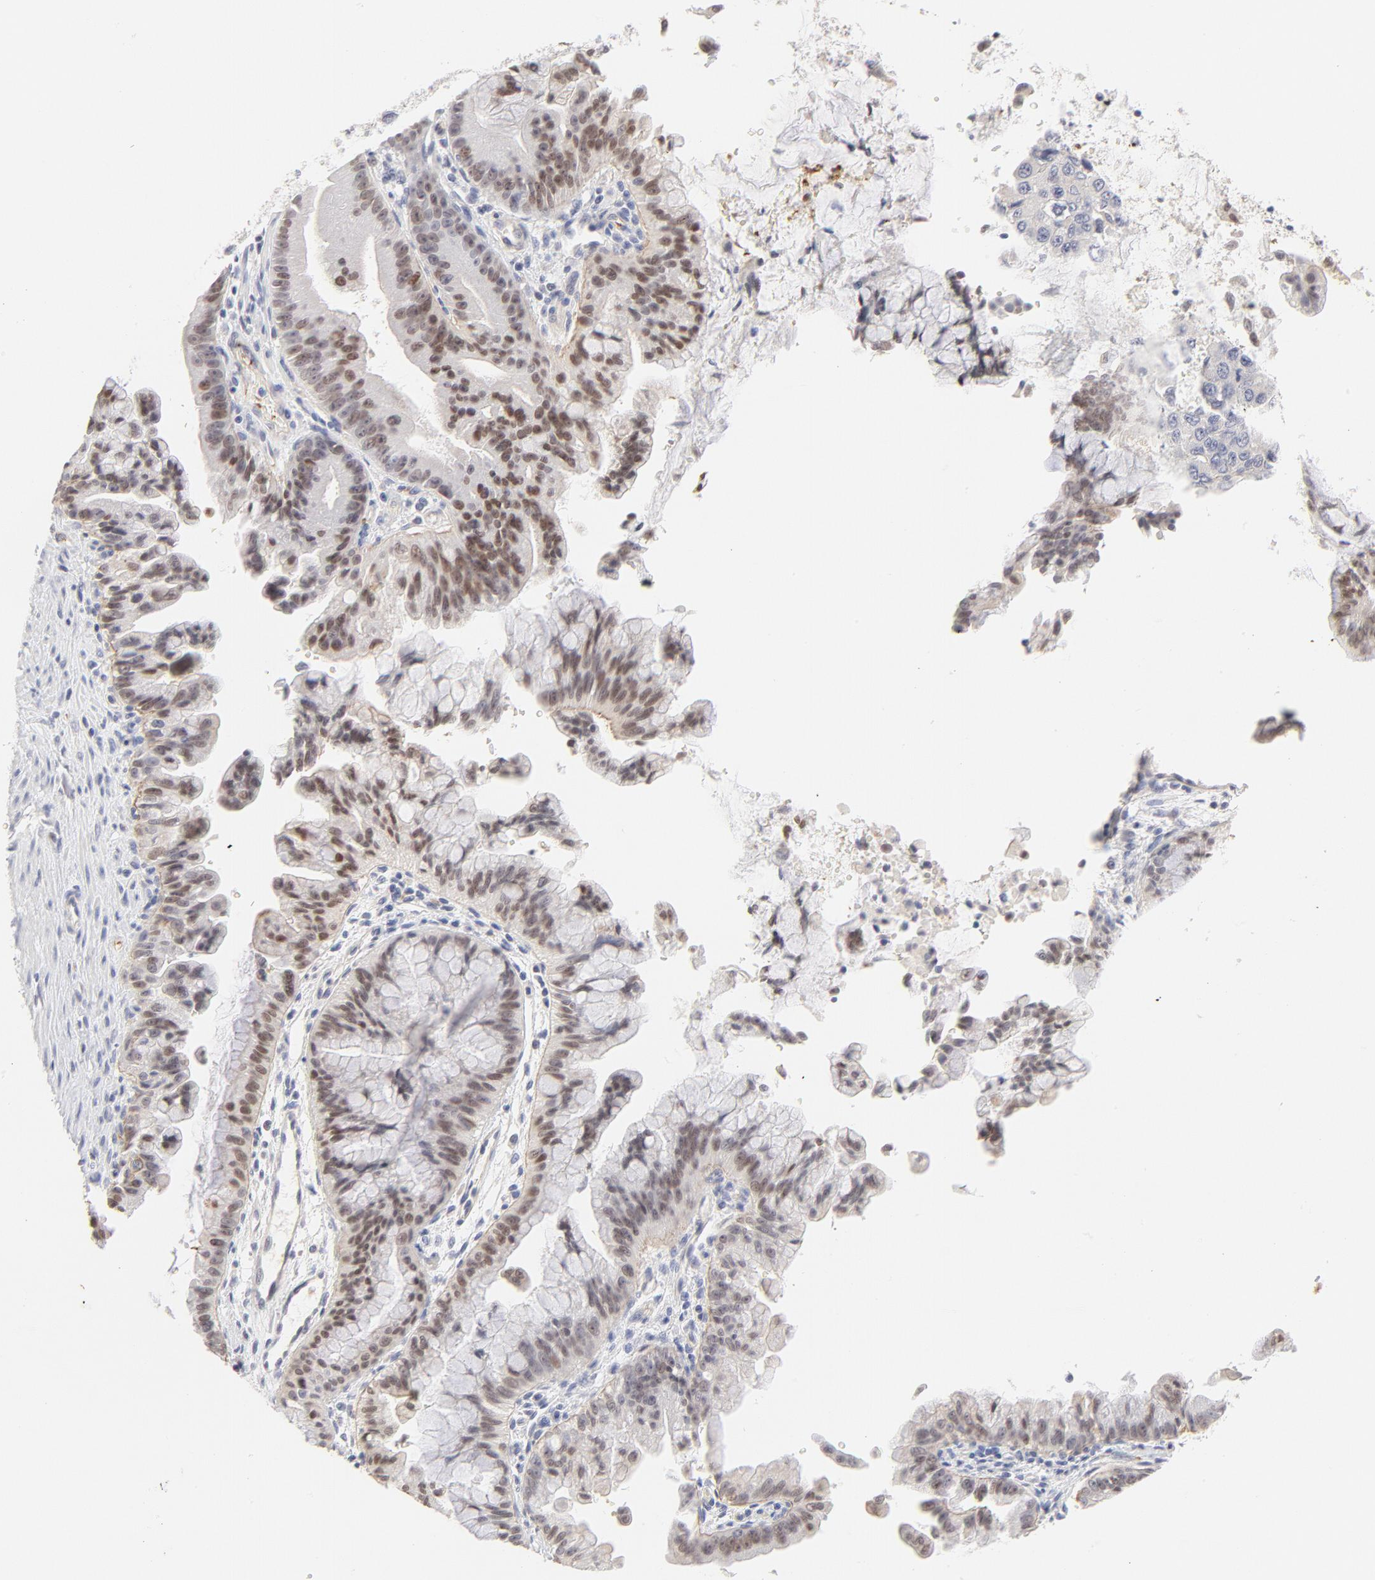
{"staining": {"intensity": "moderate", "quantity": ">75%", "location": "nuclear"}, "tissue": "pancreatic cancer", "cell_type": "Tumor cells", "image_type": "cancer", "snomed": [{"axis": "morphology", "description": "Adenocarcinoma, NOS"}, {"axis": "topography", "description": "Pancreas"}], "caption": "This is a photomicrograph of immunohistochemistry (IHC) staining of pancreatic cancer (adenocarcinoma), which shows moderate expression in the nuclear of tumor cells.", "gene": "ELF3", "patient": {"sex": "male", "age": 59}}